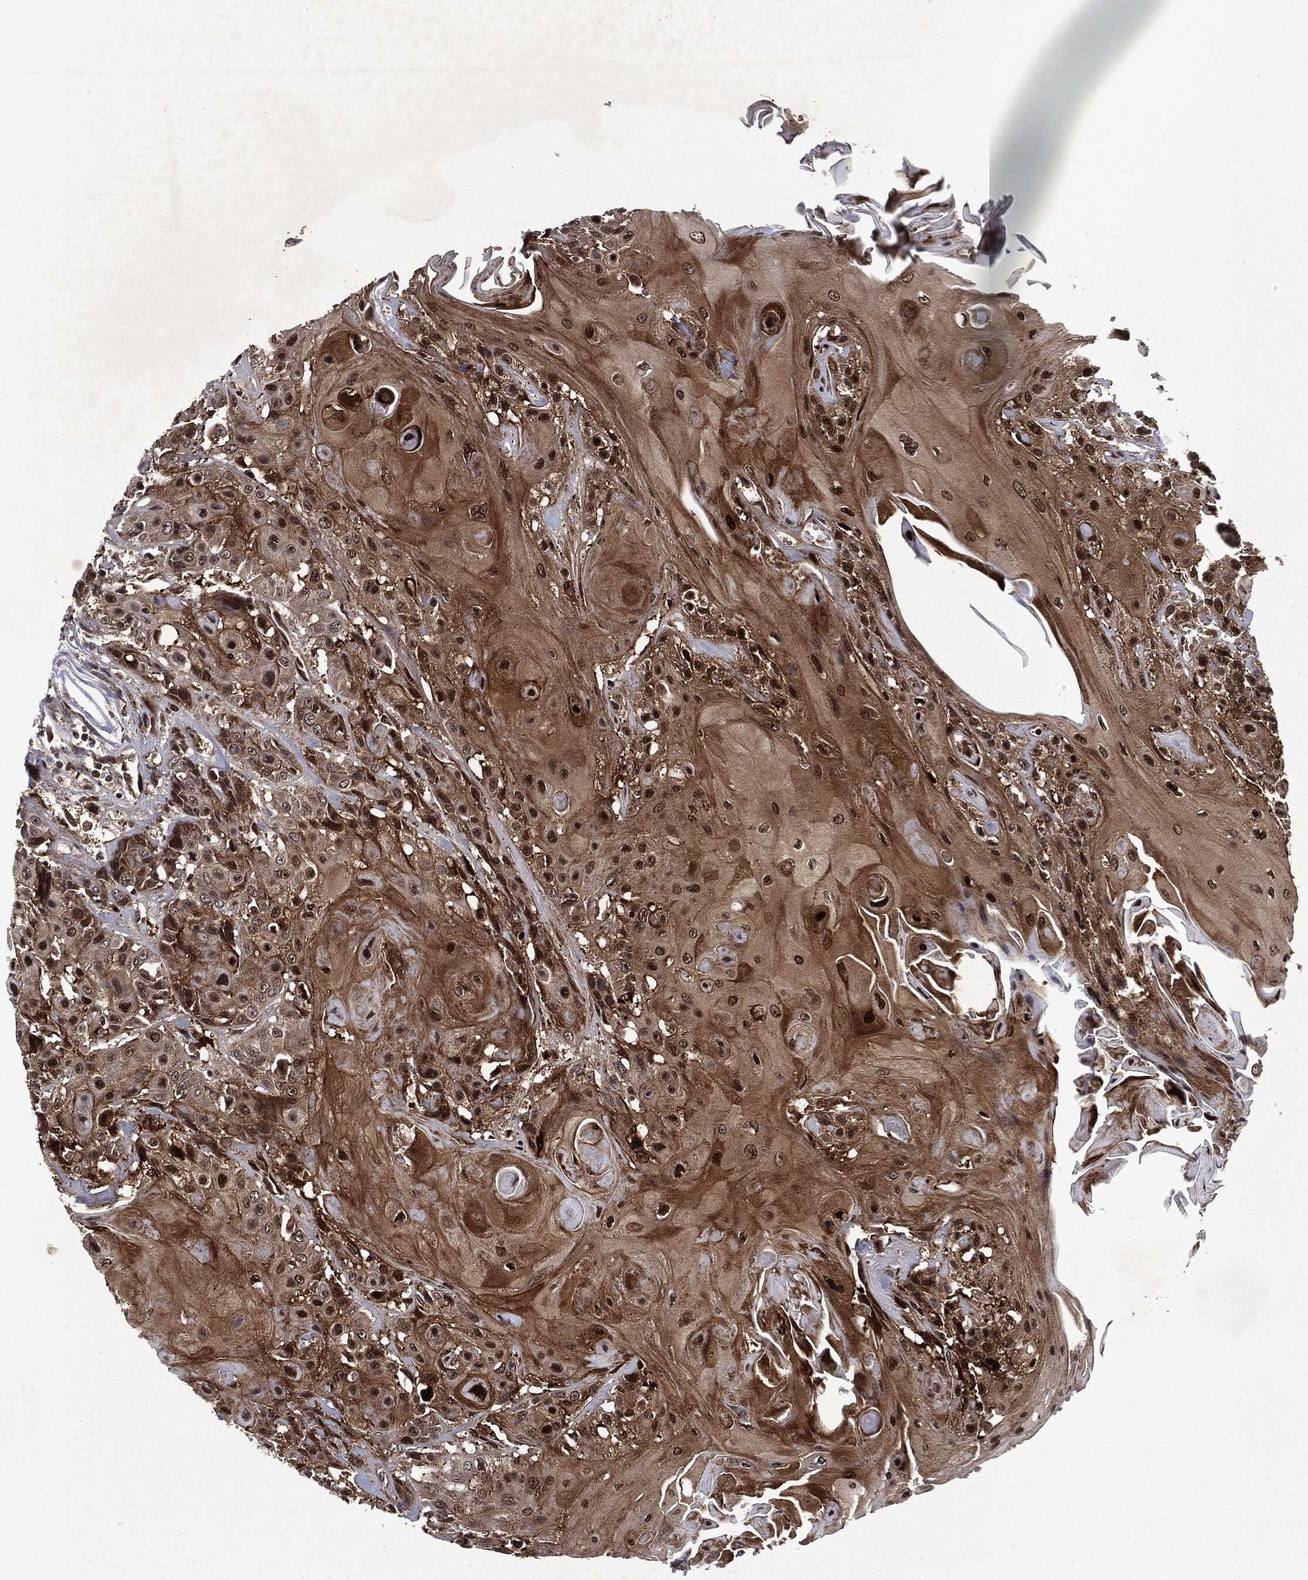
{"staining": {"intensity": "strong", "quantity": "25%-75%", "location": "cytoplasmic/membranous,nuclear"}, "tissue": "head and neck cancer", "cell_type": "Tumor cells", "image_type": "cancer", "snomed": [{"axis": "morphology", "description": "Squamous cell carcinoma, NOS"}, {"axis": "topography", "description": "Head-Neck"}], "caption": "A photomicrograph of human head and neck cancer (squamous cell carcinoma) stained for a protein demonstrates strong cytoplasmic/membranous and nuclear brown staining in tumor cells.", "gene": "STAU2", "patient": {"sex": "female", "age": 59}}